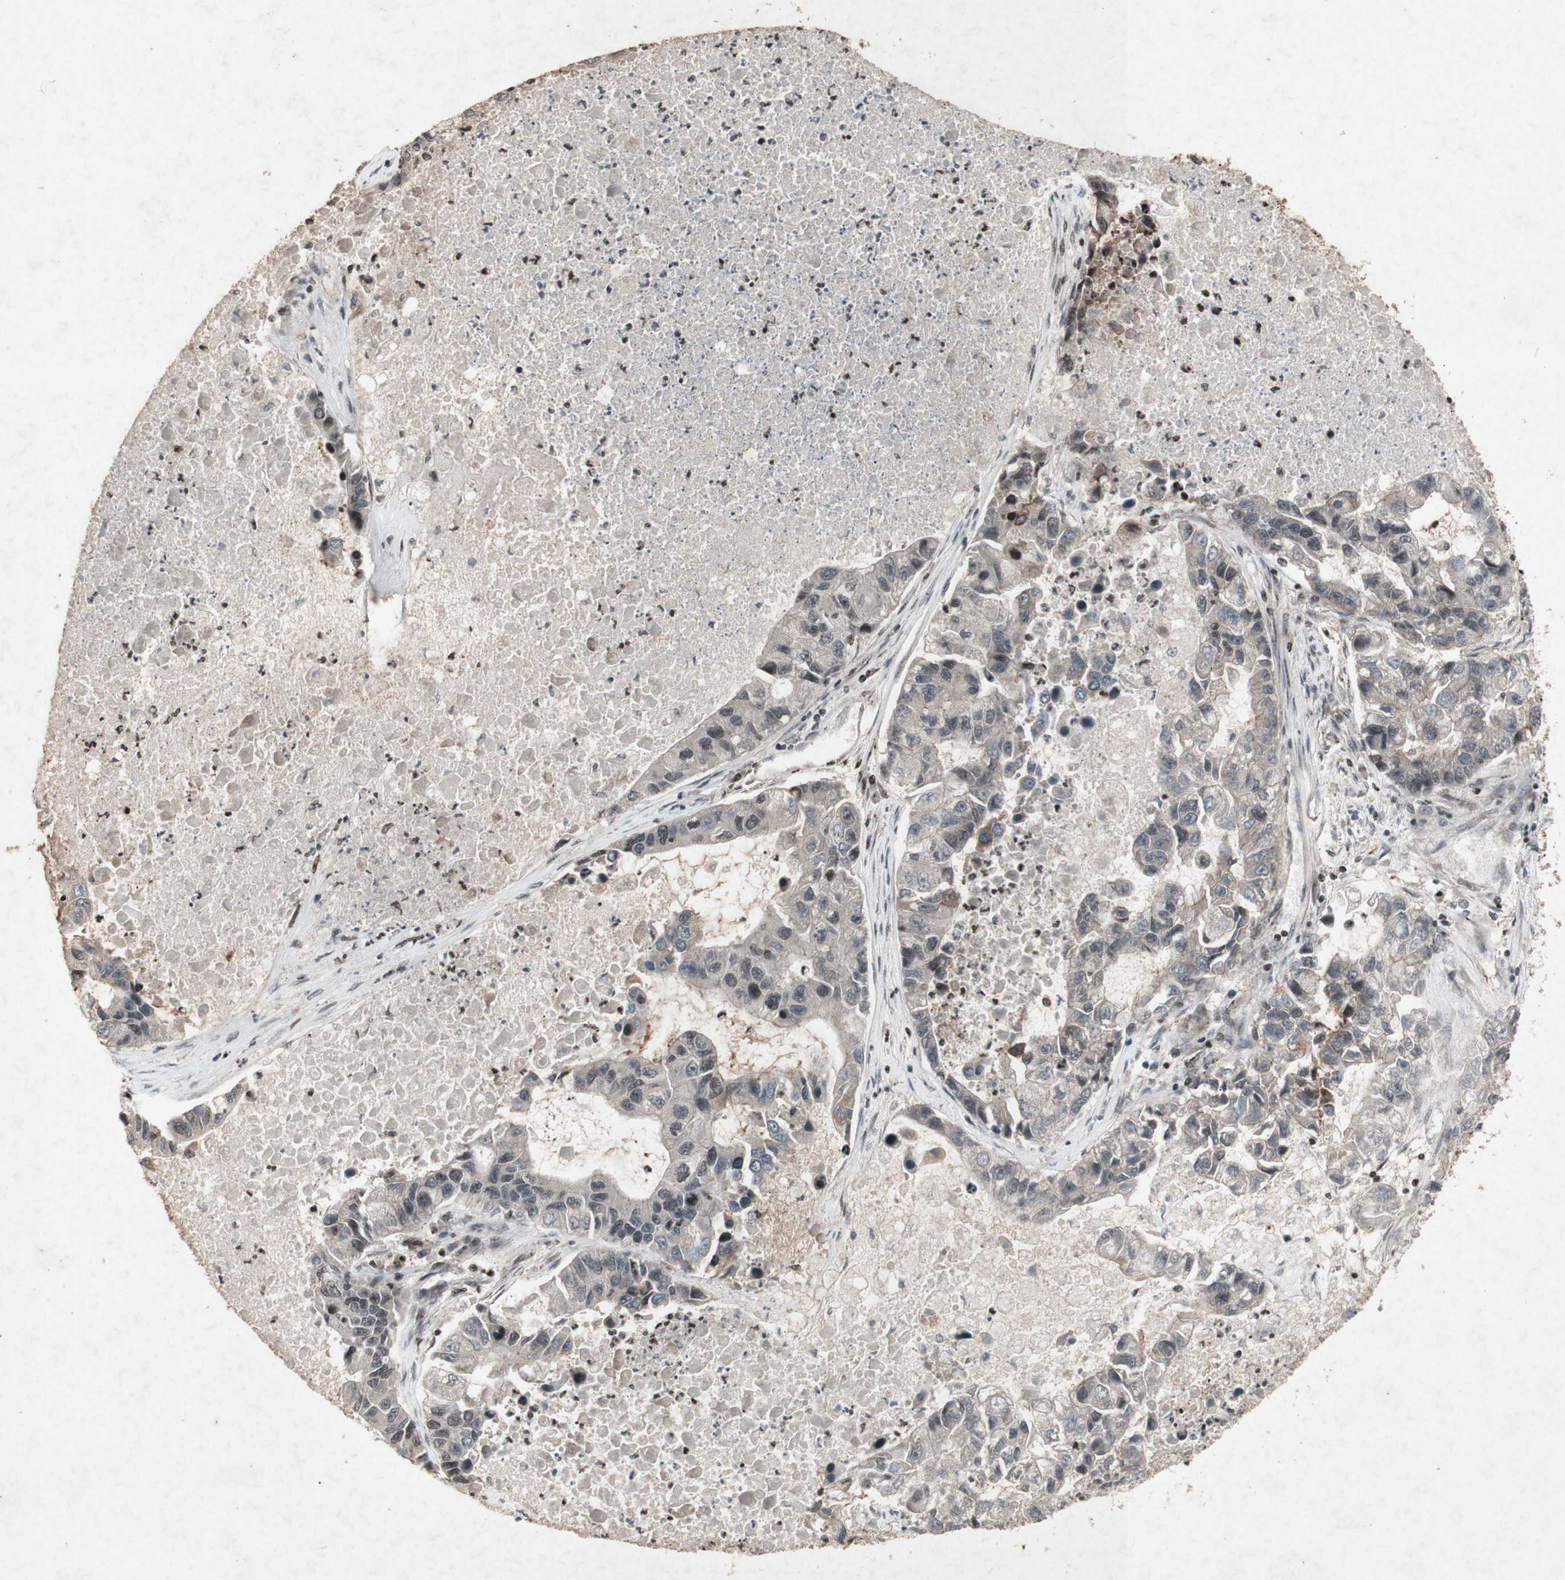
{"staining": {"intensity": "weak", "quantity": ">75%", "location": "cytoplasmic/membranous"}, "tissue": "lung cancer", "cell_type": "Tumor cells", "image_type": "cancer", "snomed": [{"axis": "morphology", "description": "Adenocarcinoma, NOS"}, {"axis": "topography", "description": "Lung"}], "caption": "IHC of human adenocarcinoma (lung) exhibits low levels of weak cytoplasmic/membranous positivity in approximately >75% of tumor cells.", "gene": "PLXNA1", "patient": {"sex": "female", "age": 51}}